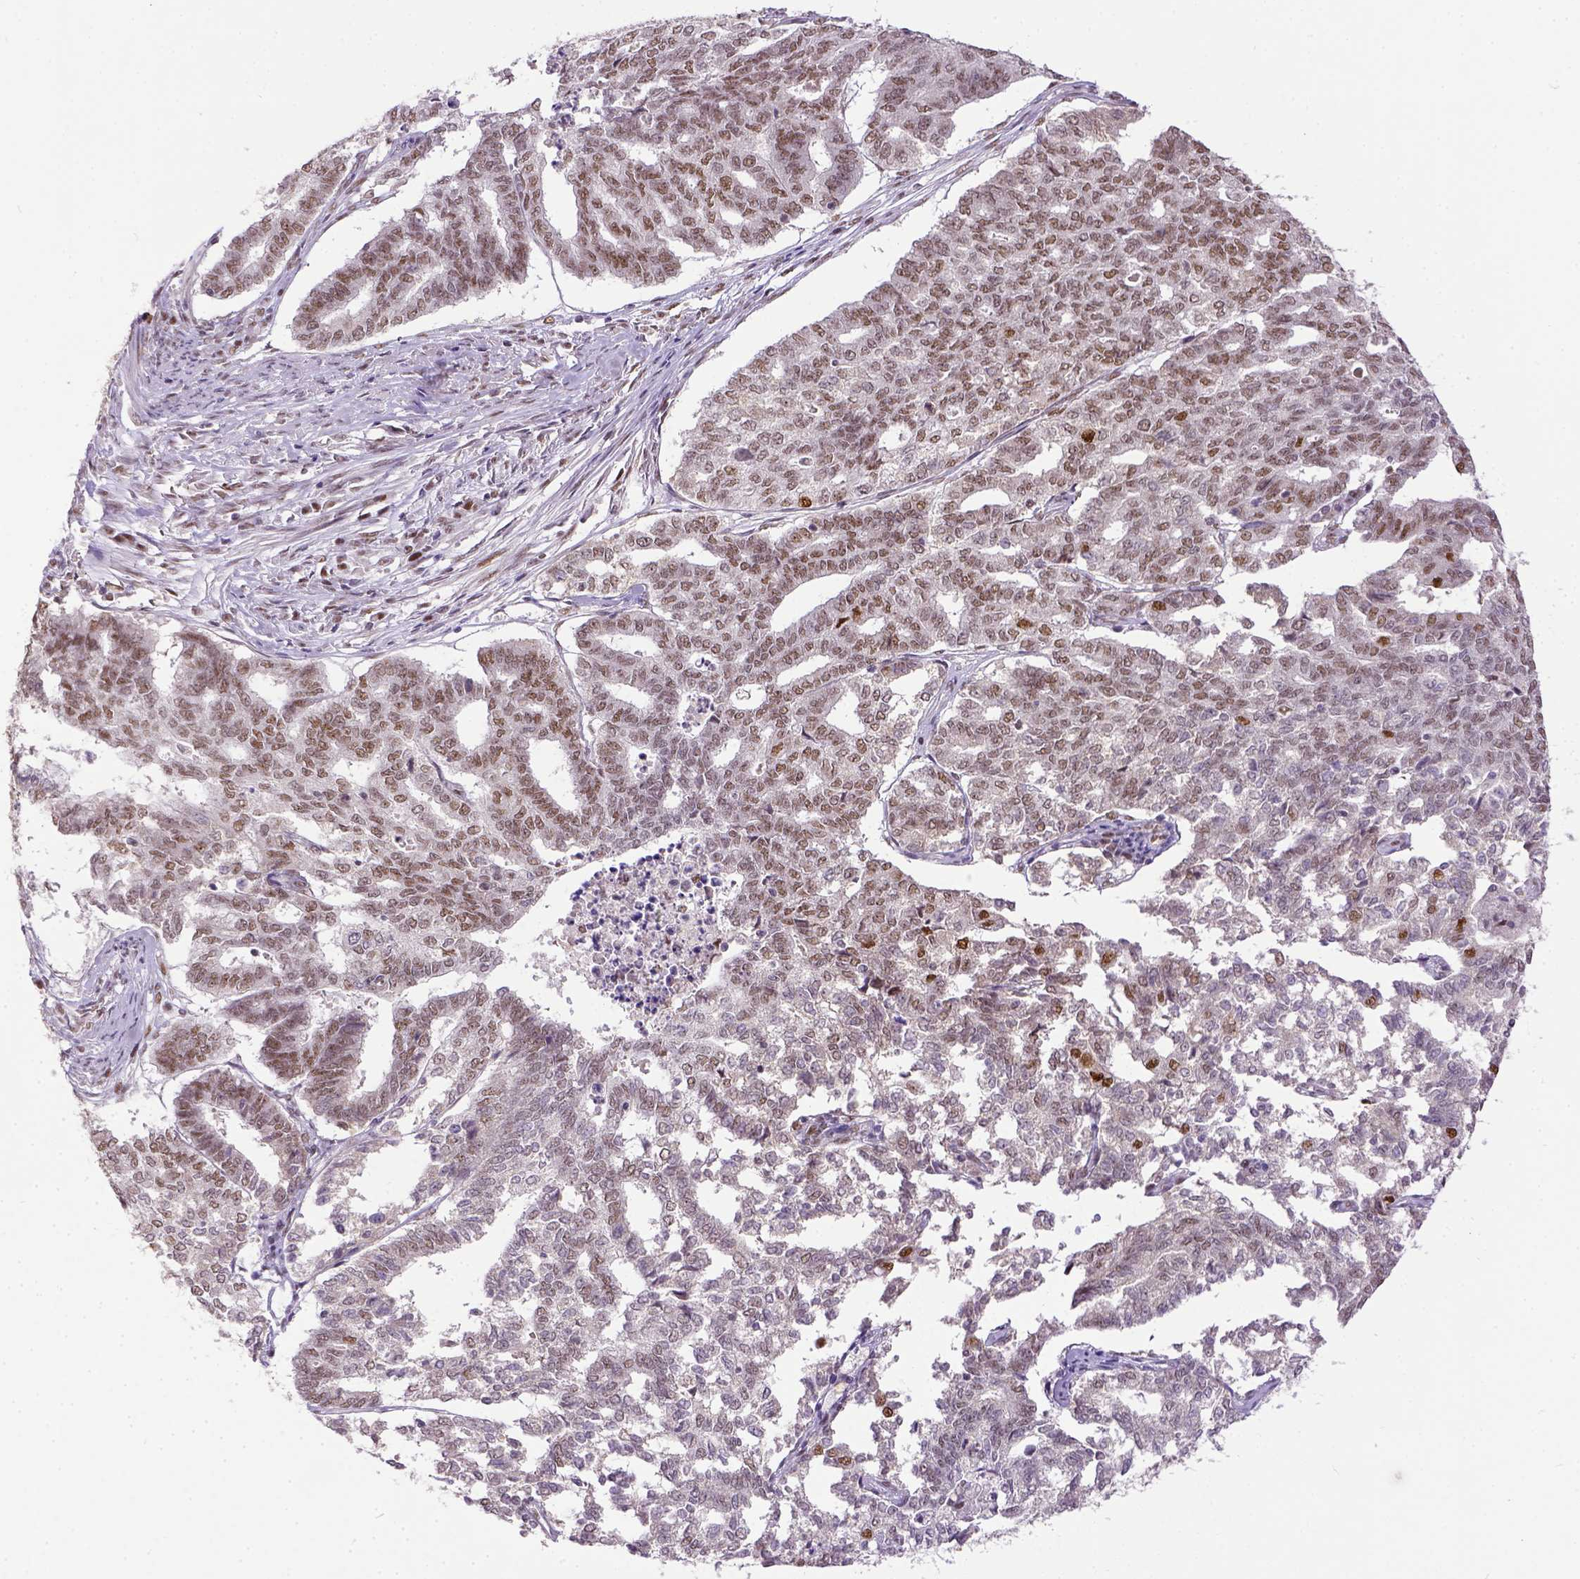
{"staining": {"intensity": "weak", "quantity": ">75%", "location": "nuclear"}, "tissue": "endometrial cancer", "cell_type": "Tumor cells", "image_type": "cancer", "snomed": [{"axis": "morphology", "description": "Adenocarcinoma, NOS"}, {"axis": "topography", "description": "Endometrium"}], "caption": "Adenocarcinoma (endometrial) was stained to show a protein in brown. There is low levels of weak nuclear staining in approximately >75% of tumor cells.", "gene": "ERCC1", "patient": {"sex": "female", "age": 79}}